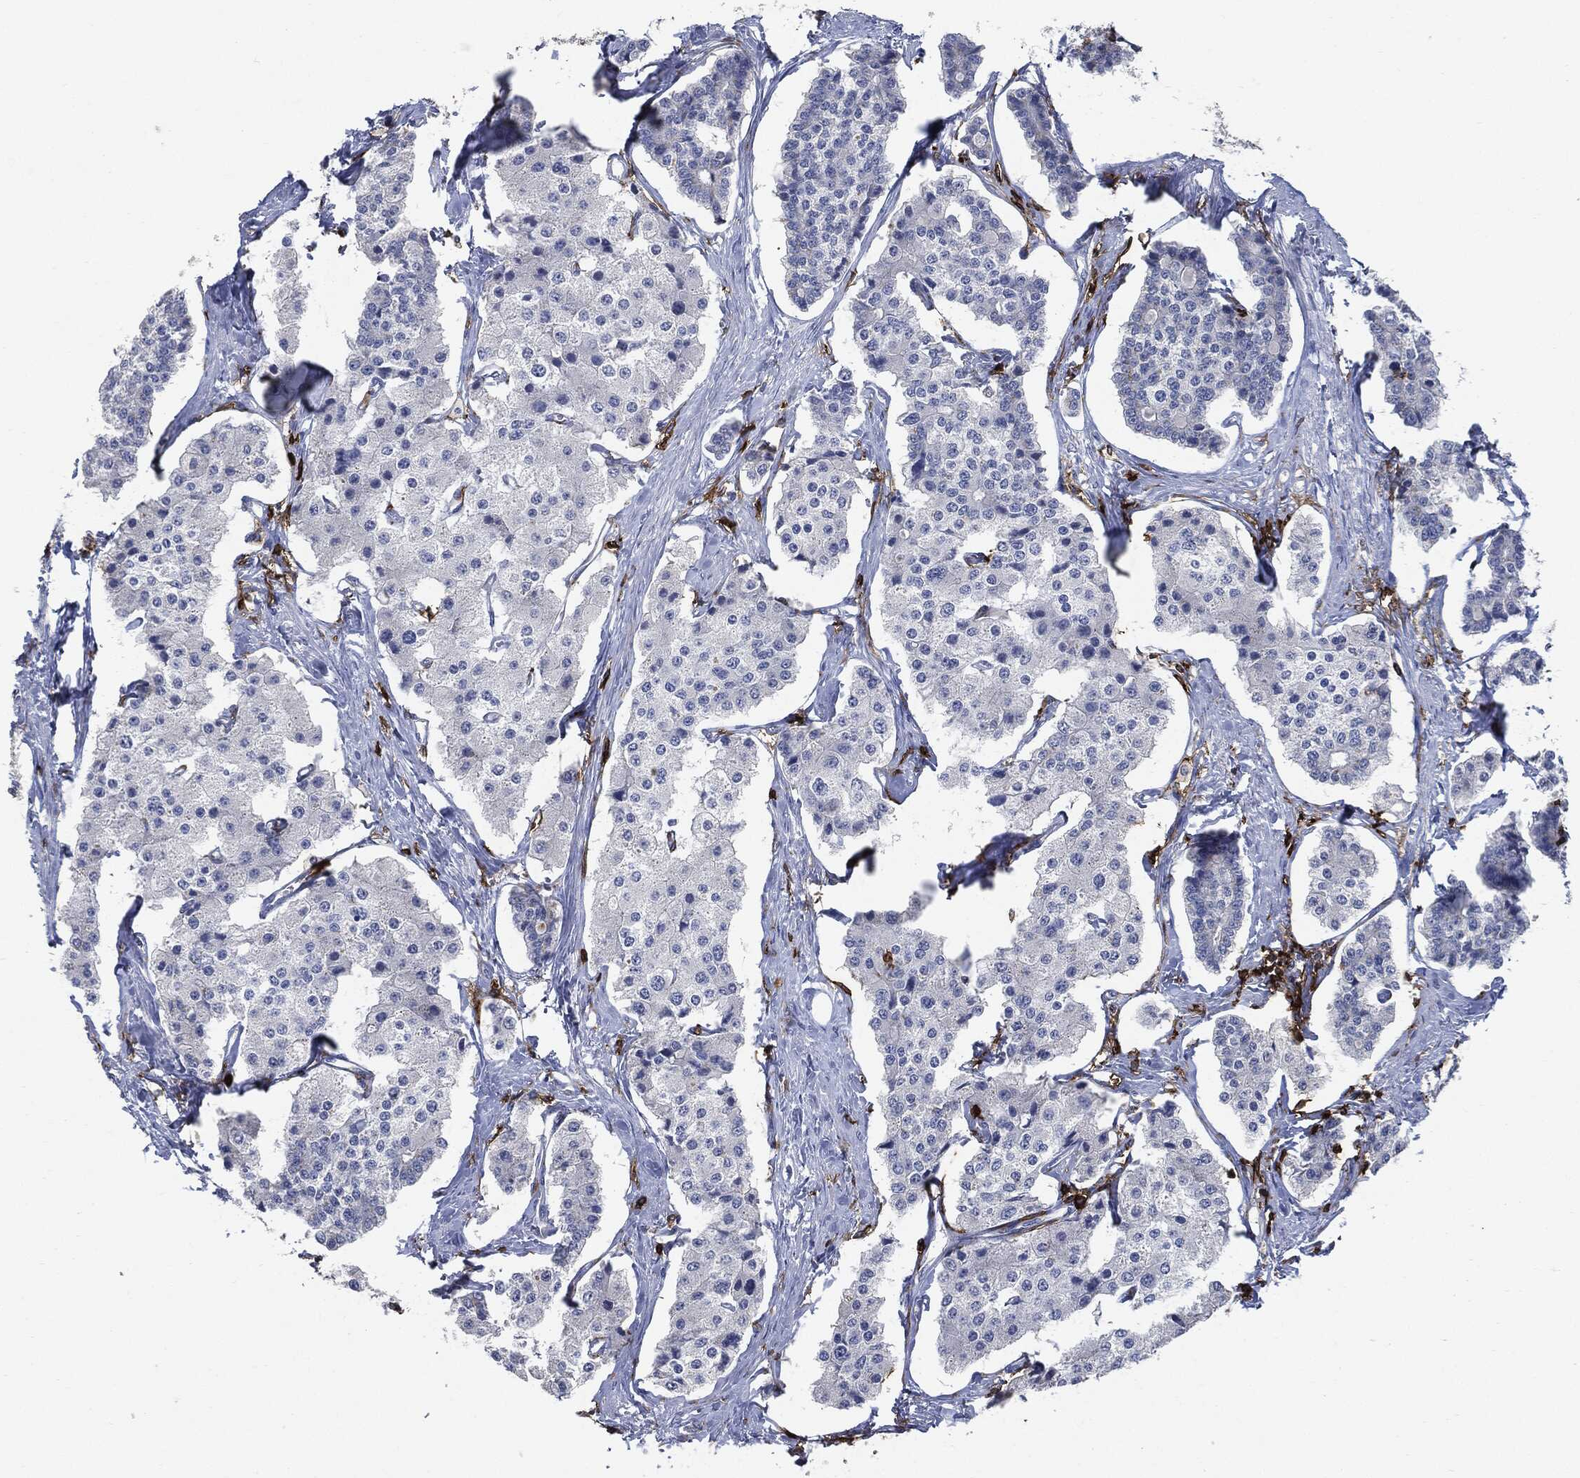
{"staining": {"intensity": "negative", "quantity": "none", "location": "none"}, "tissue": "carcinoid", "cell_type": "Tumor cells", "image_type": "cancer", "snomed": [{"axis": "morphology", "description": "Carcinoid, malignant, NOS"}, {"axis": "topography", "description": "Small intestine"}], "caption": "Immunohistochemical staining of carcinoid displays no significant staining in tumor cells. (Stains: DAB (3,3'-diaminobenzidine) immunohistochemistry (IHC) with hematoxylin counter stain, Microscopy: brightfield microscopy at high magnification).", "gene": "PTPRC", "patient": {"sex": "female", "age": 65}}